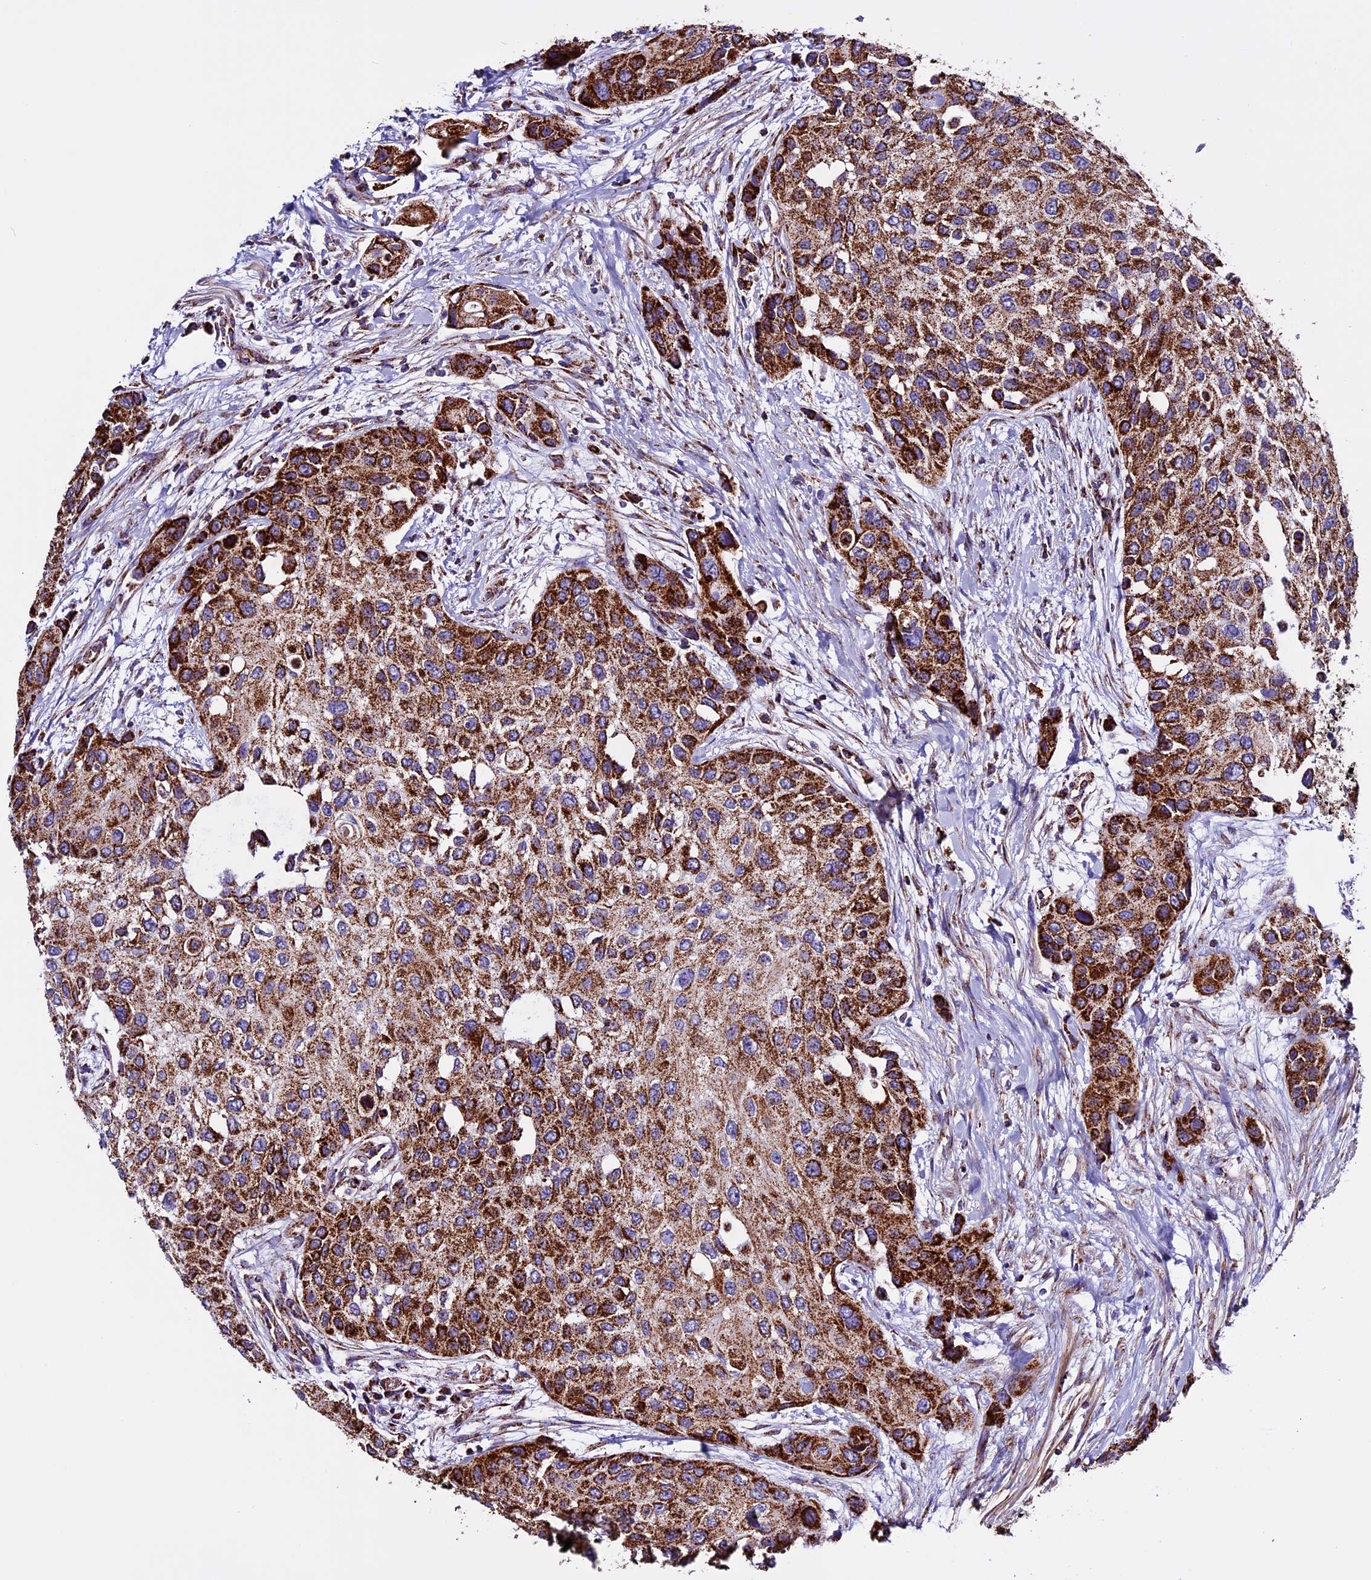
{"staining": {"intensity": "strong", "quantity": ">75%", "location": "cytoplasmic/membranous"}, "tissue": "urothelial cancer", "cell_type": "Tumor cells", "image_type": "cancer", "snomed": [{"axis": "morphology", "description": "Normal tissue, NOS"}, {"axis": "morphology", "description": "Urothelial carcinoma, High grade"}, {"axis": "topography", "description": "Vascular tissue"}, {"axis": "topography", "description": "Urinary bladder"}], "caption": "High-magnification brightfield microscopy of urothelial carcinoma (high-grade) stained with DAB (3,3'-diaminobenzidine) (brown) and counterstained with hematoxylin (blue). tumor cells exhibit strong cytoplasmic/membranous expression is identified in approximately>75% of cells.", "gene": "CX3CL1", "patient": {"sex": "female", "age": 56}}